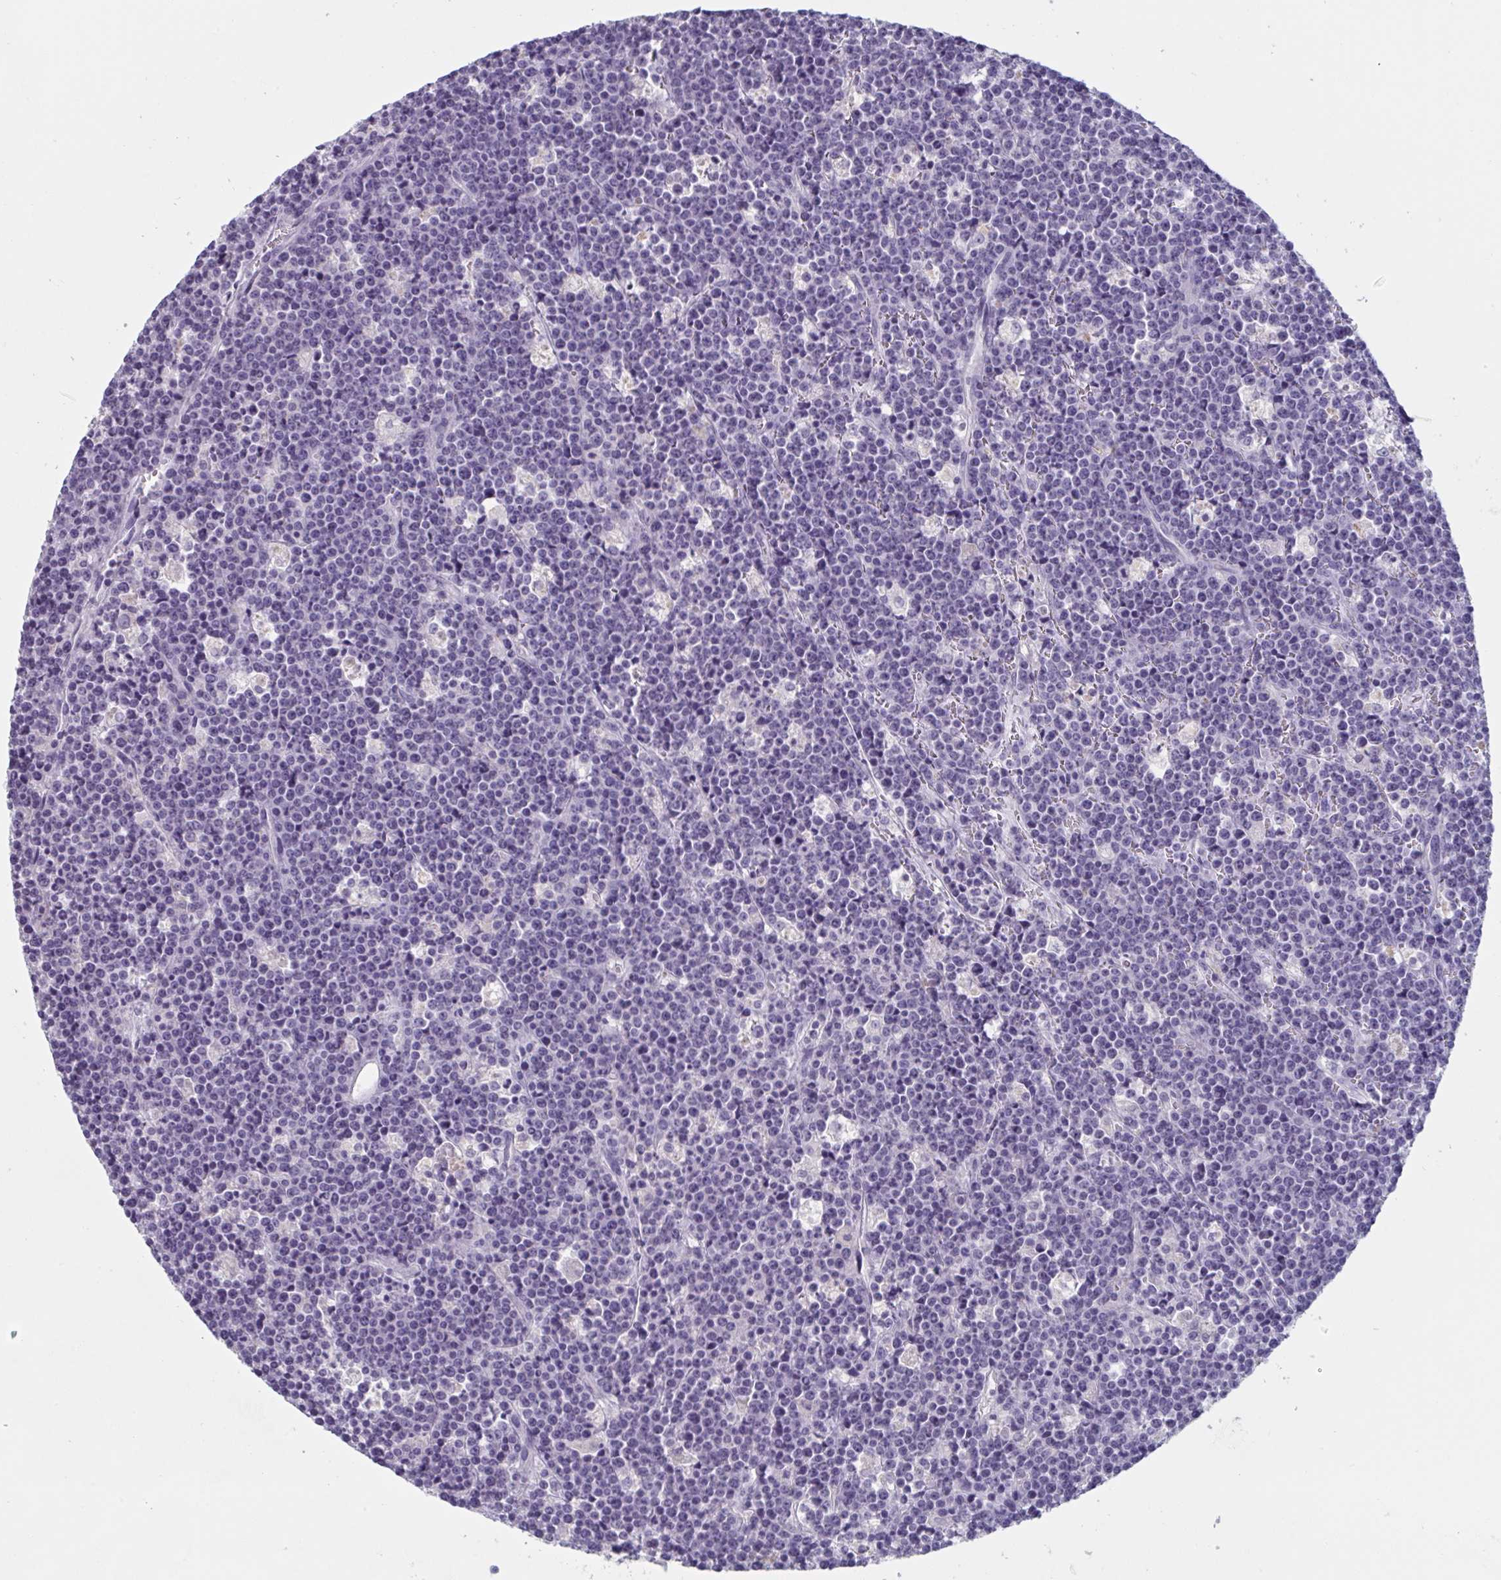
{"staining": {"intensity": "negative", "quantity": "none", "location": "none"}, "tissue": "lymphoma", "cell_type": "Tumor cells", "image_type": "cancer", "snomed": [{"axis": "morphology", "description": "Malignant lymphoma, non-Hodgkin's type, High grade"}, {"axis": "topography", "description": "Ovary"}], "caption": "Lymphoma was stained to show a protein in brown. There is no significant positivity in tumor cells.", "gene": "NDUFC2", "patient": {"sex": "female", "age": 56}}